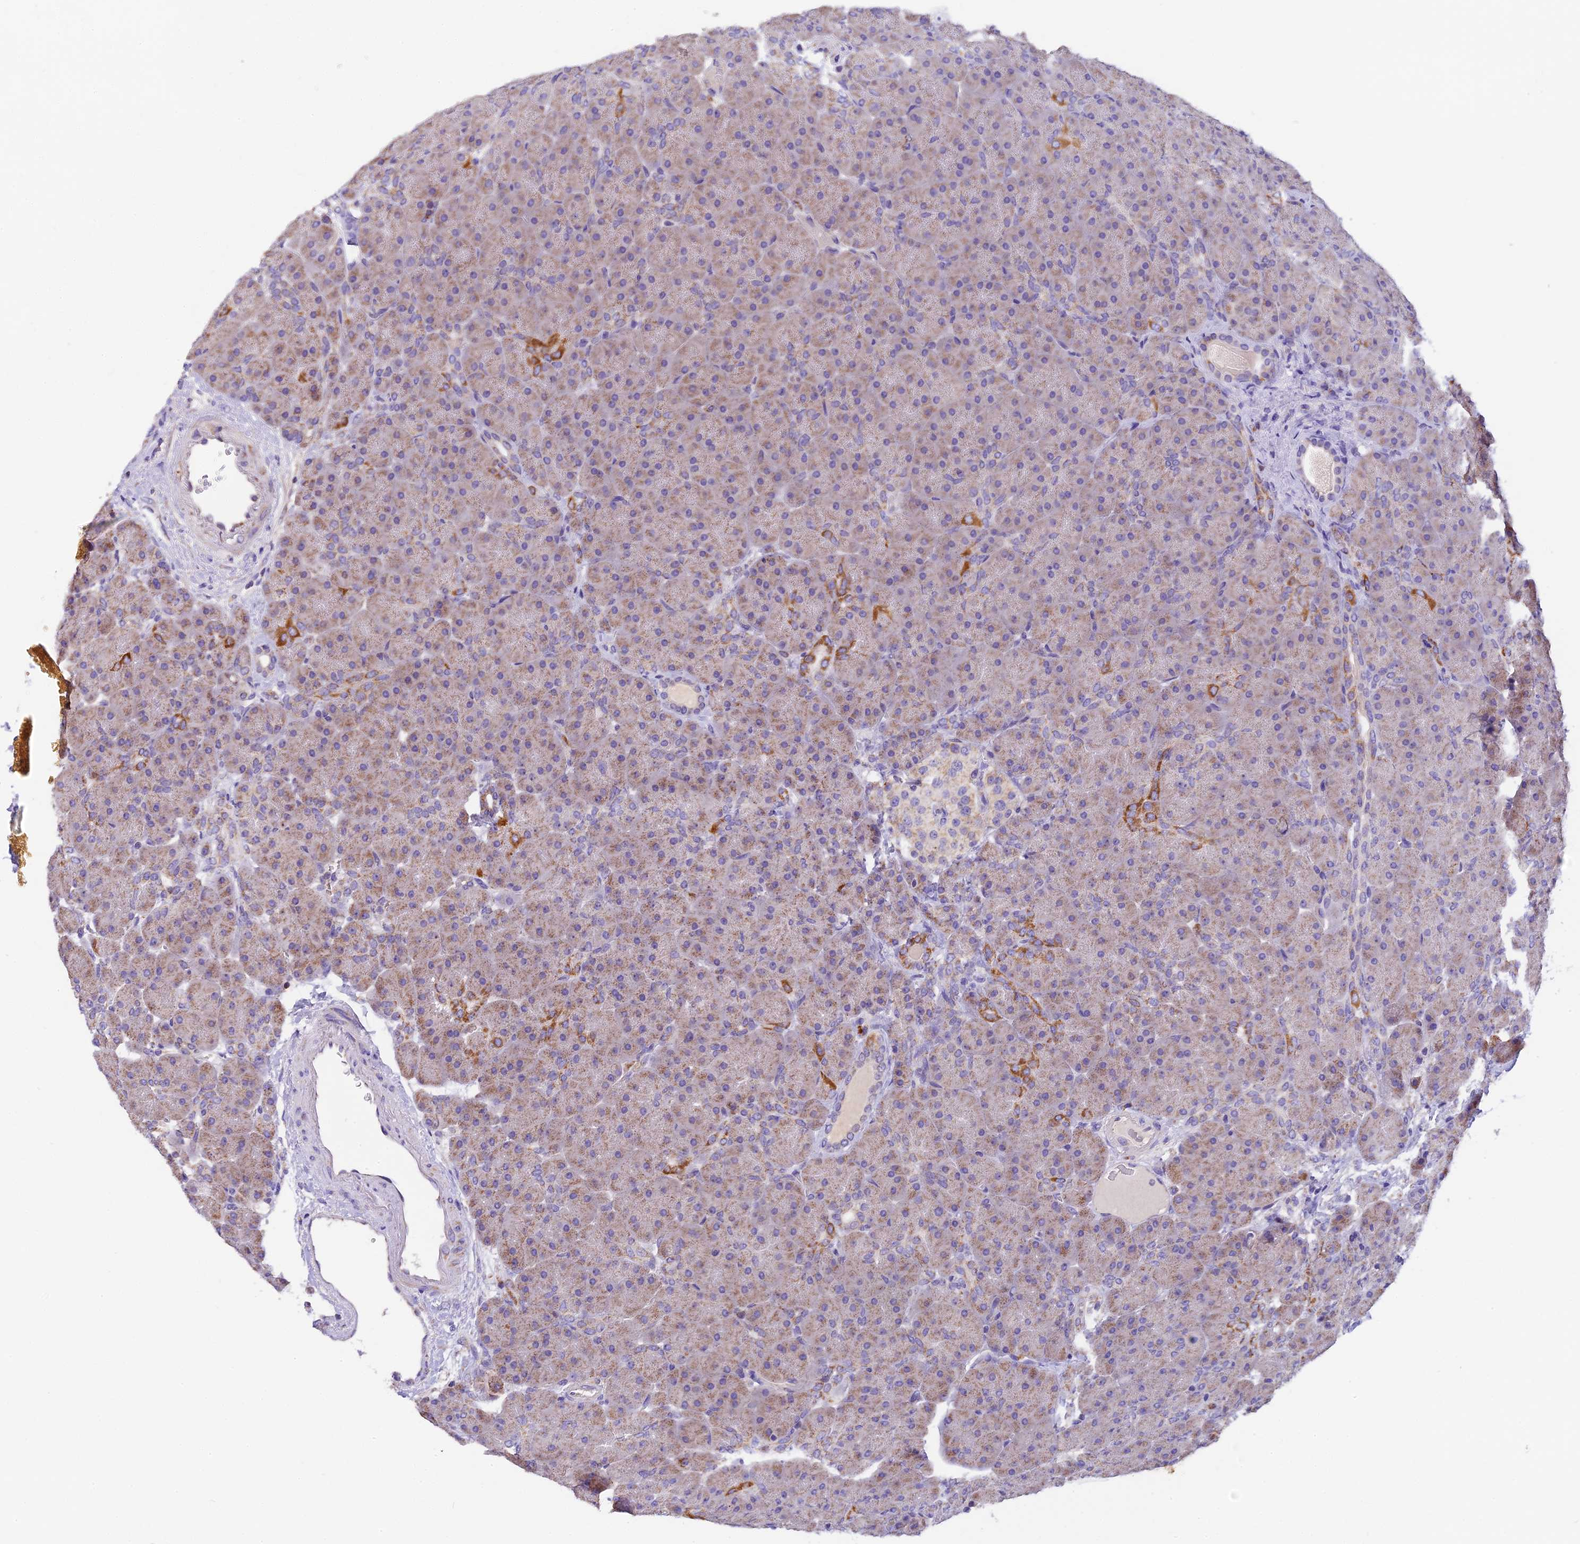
{"staining": {"intensity": "moderate", "quantity": "<25%", "location": "cytoplasmic/membranous"}, "tissue": "pancreas", "cell_type": "Exocrine glandular cells", "image_type": "normal", "snomed": [{"axis": "morphology", "description": "Normal tissue, NOS"}, {"axis": "topography", "description": "Pancreas"}], "caption": "This is a micrograph of immunohistochemistry staining of unremarkable pancreas, which shows moderate staining in the cytoplasmic/membranous of exocrine glandular cells.", "gene": "MGME1", "patient": {"sex": "male", "age": 66}}